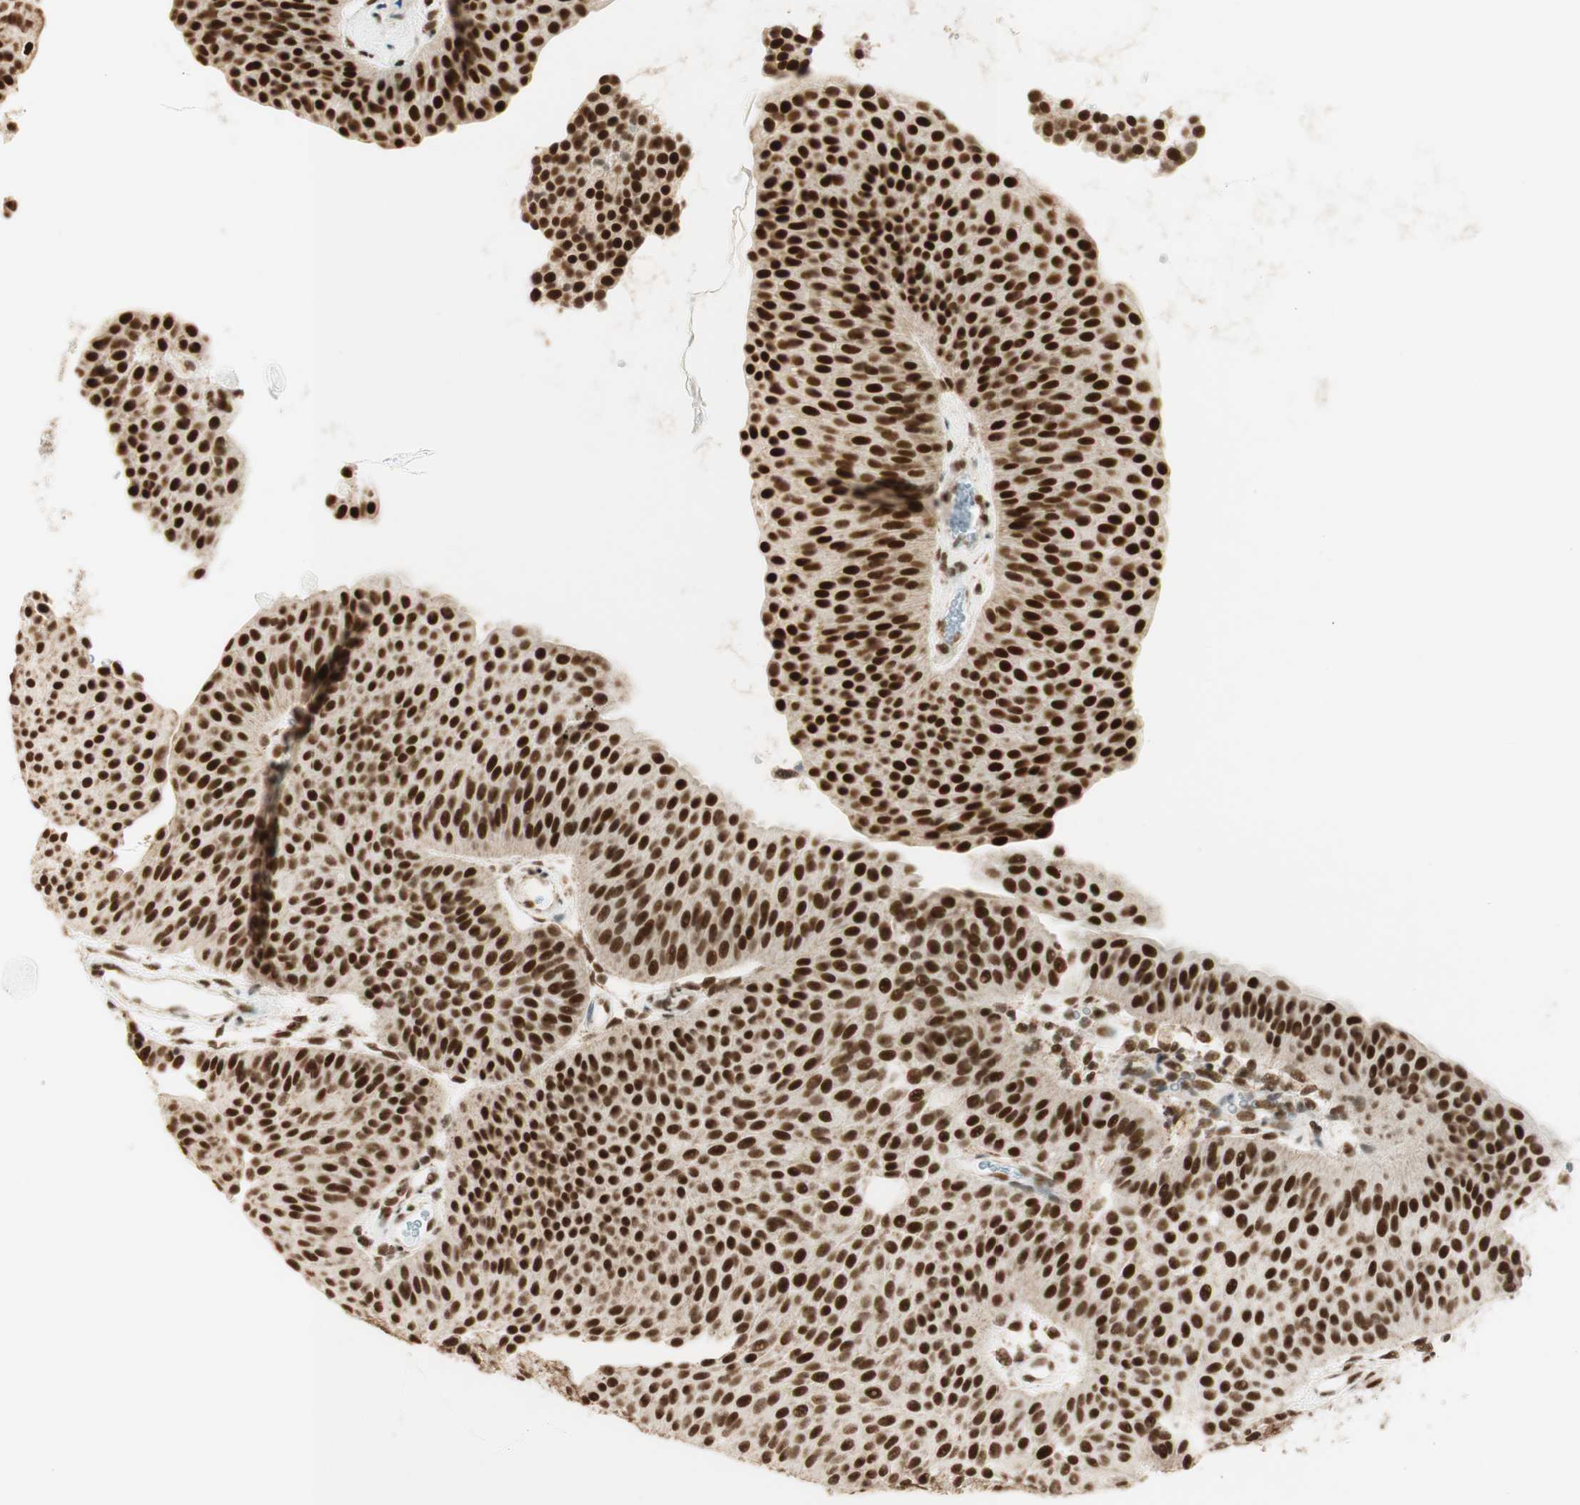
{"staining": {"intensity": "strong", "quantity": ">75%", "location": "nuclear"}, "tissue": "urothelial cancer", "cell_type": "Tumor cells", "image_type": "cancer", "snomed": [{"axis": "morphology", "description": "Urothelial carcinoma, Low grade"}, {"axis": "topography", "description": "Urinary bladder"}], "caption": "Strong nuclear expression for a protein is identified in approximately >75% of tumor cells of low-grade urothelial carcinoma using IHC.", "gene": "ZNF782", "patient": {"sex": "female", "age": 60}}